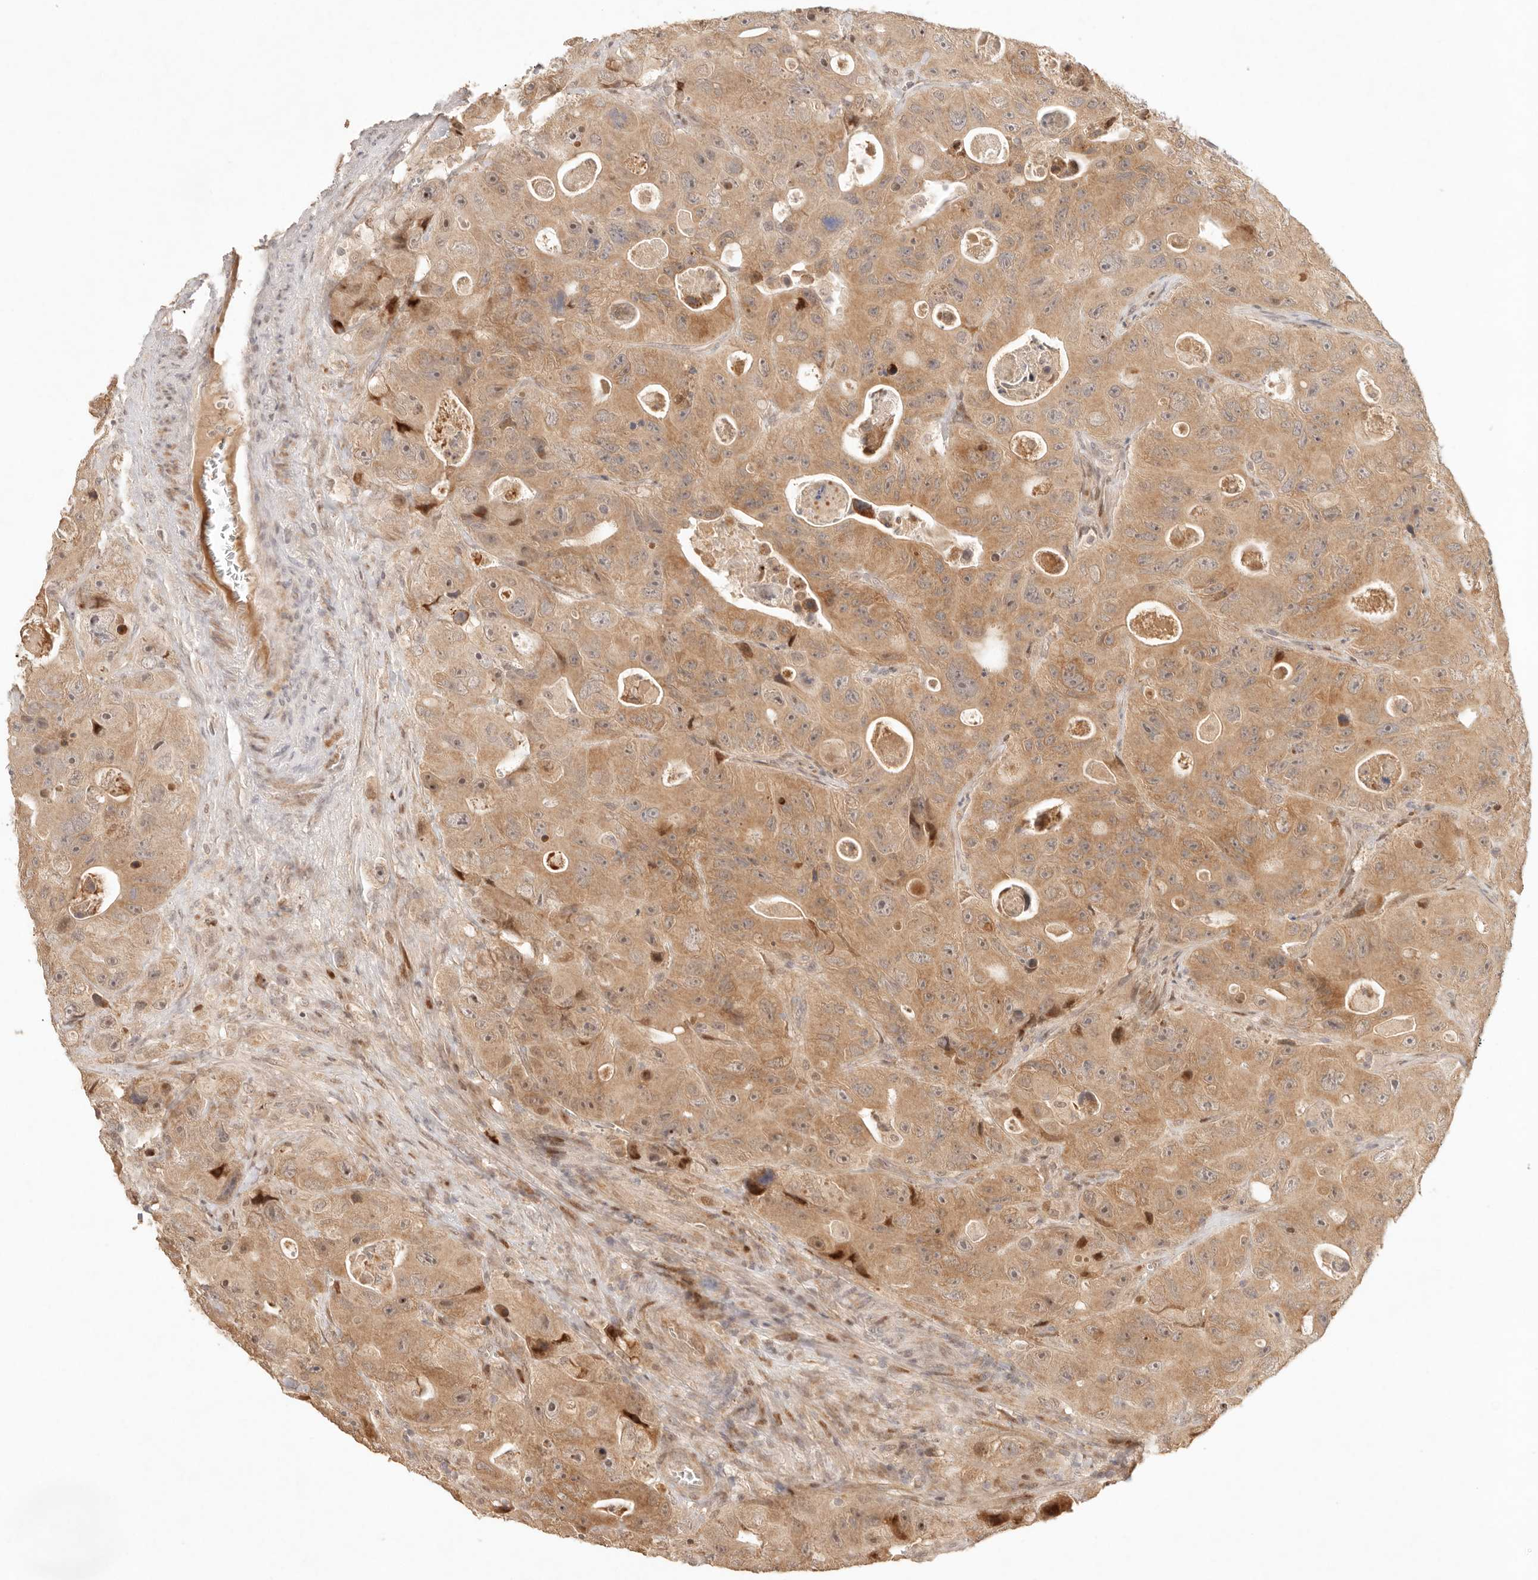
{"staining": {"intensity": "moderate", "quantity": ">75%", "location": "cytoplasmic/membranous"}, "tissue": "colorectal cancer", "cell_type": "Tumor cells", "image_type": "cancer", "snomed": [{"axis": "morphology", "description": "Adenocarcinoma, NOS"}, {"axis": "topography", "description": "Colon"}], "caption": "Tumor cells show moderate cytoplasmic/membranous expression in about >75% of cells in adenocarcinoma (colorectal).", "gene": "PHLDA3", "patient": {"sex": "female", "age": 46}}